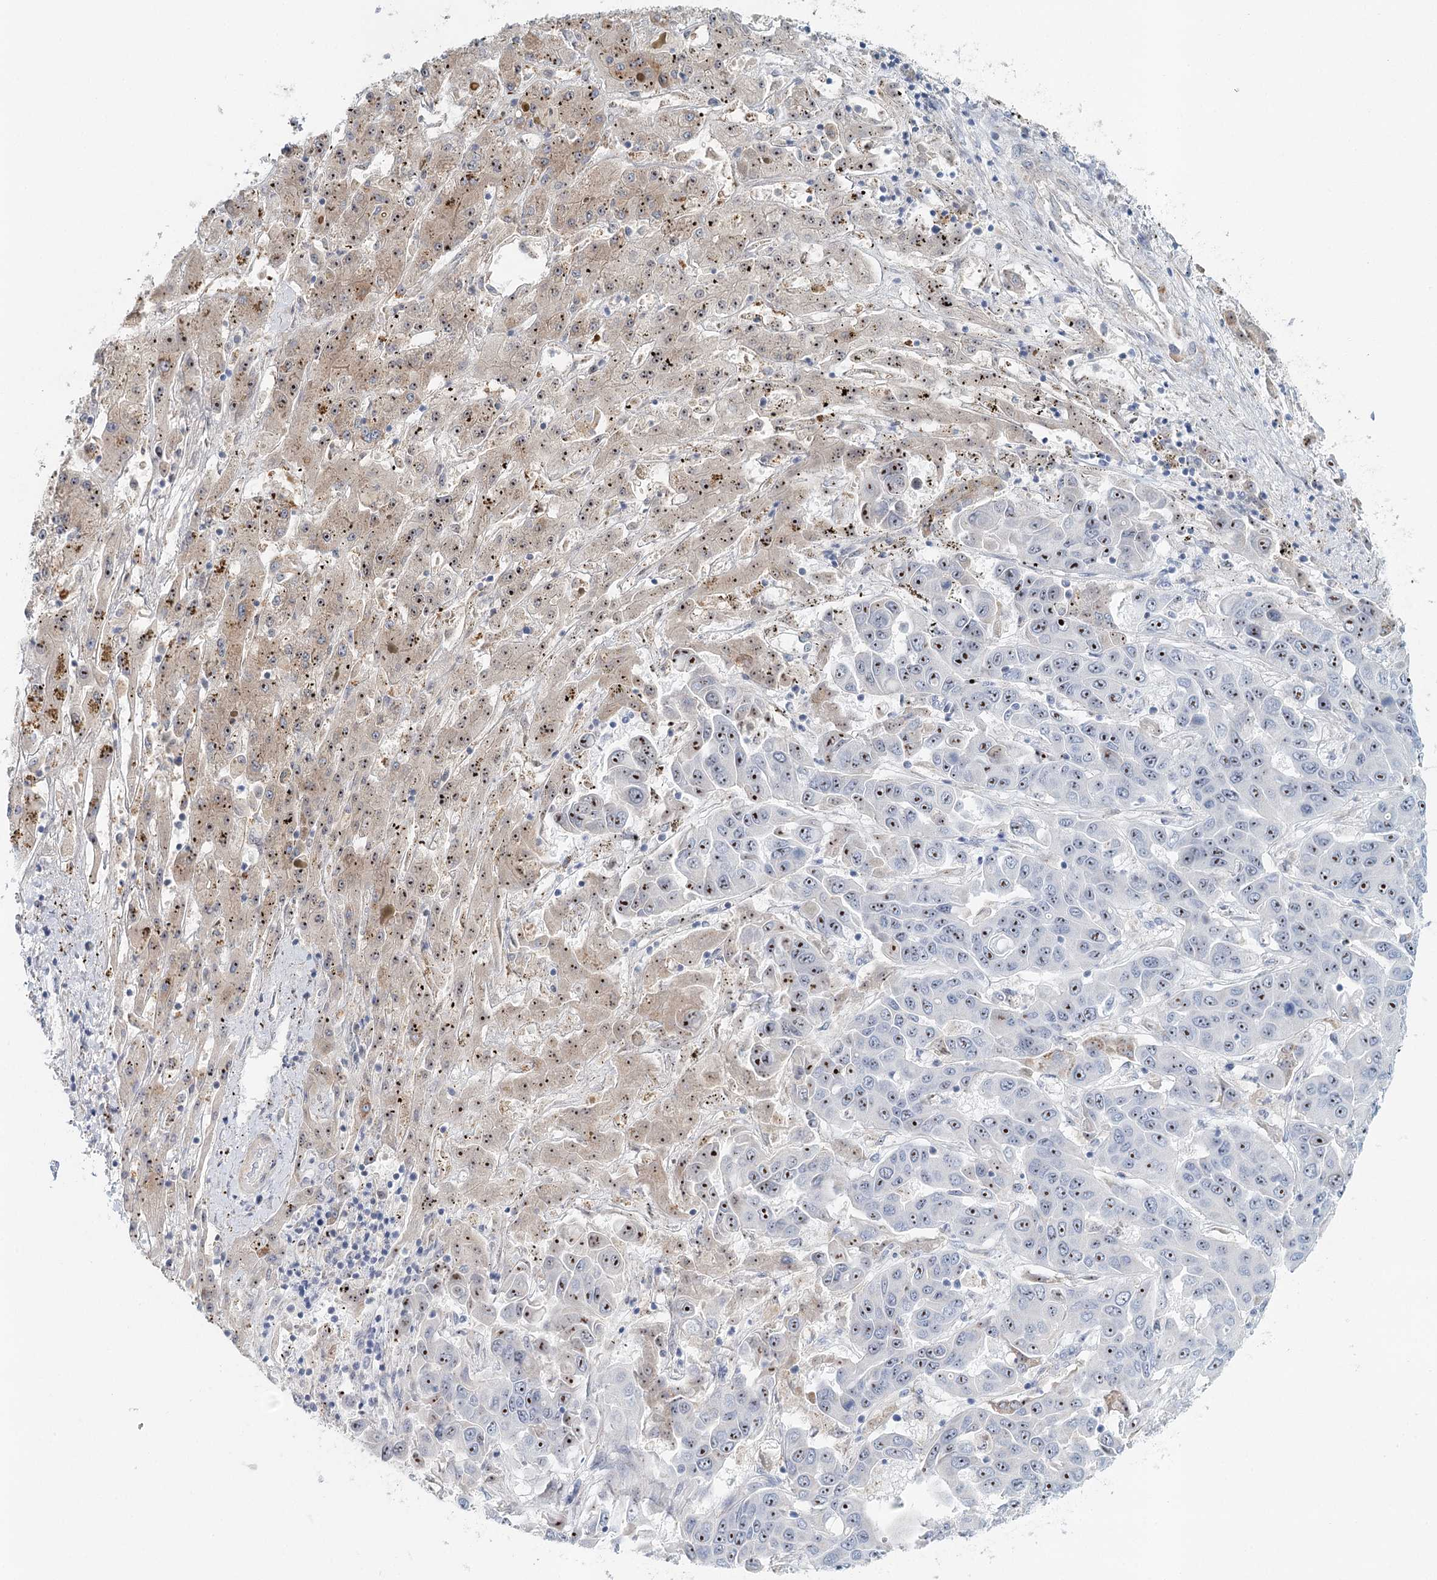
{"staining": {"intensity": "moderate", "quantity": "25%-75%", "location": "nuclear"}, "tissue": "liver cancer", "cell_type": "Tumor cells", "image_type": "cancer", "snomed": [{"axis": "morphology", "description": "Cholangiocarcinoma"}, {"axis": "topography", "description": "Liver"}], "caption": "Protein staining of liver cancer tissue exhibits moderate nuclear staining in about 25%-75% of tumor cells.", "gene": "RBM43", "patient": {"sex": "female", "age": 52}}